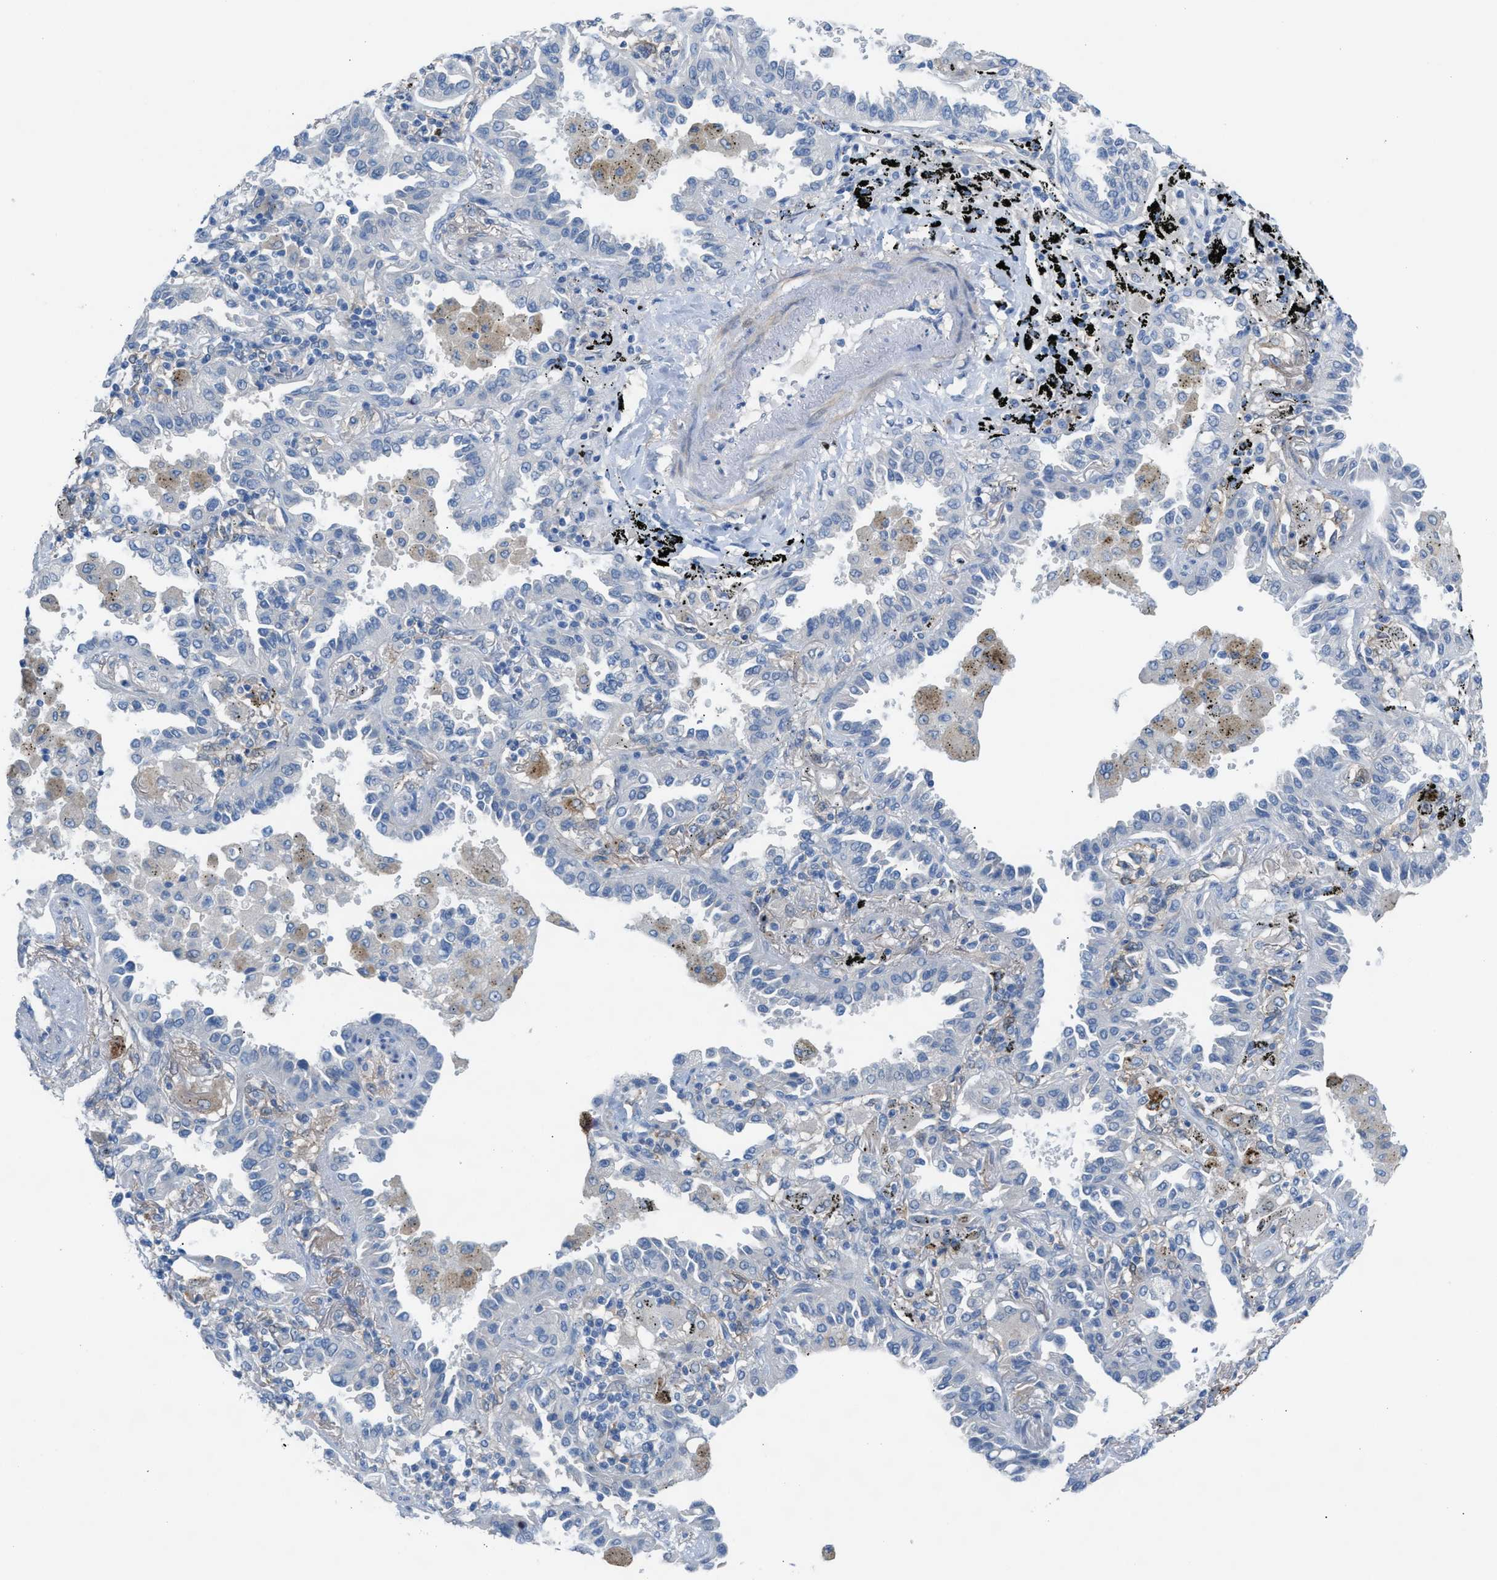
{"staining": {"intensity": "negative", "quantity": "none", "location": "none"}, "tissue": "lung cancer", "cell_type": "Tumor cells", "image_type": "cancer", "snomed": [{"axis": "morphology", "description": "Normal tissue, NOS"}, {"axis": "morphology", "description": "Adenocarcinoma, NOS"}, {"axis": "topography", "description": "Lung"}], "caption": "Tumor cells show no significant expression in adenocarcinoma (lung).", "gene": "ASPA", "patient": {"sex": "male", "age": 59}}